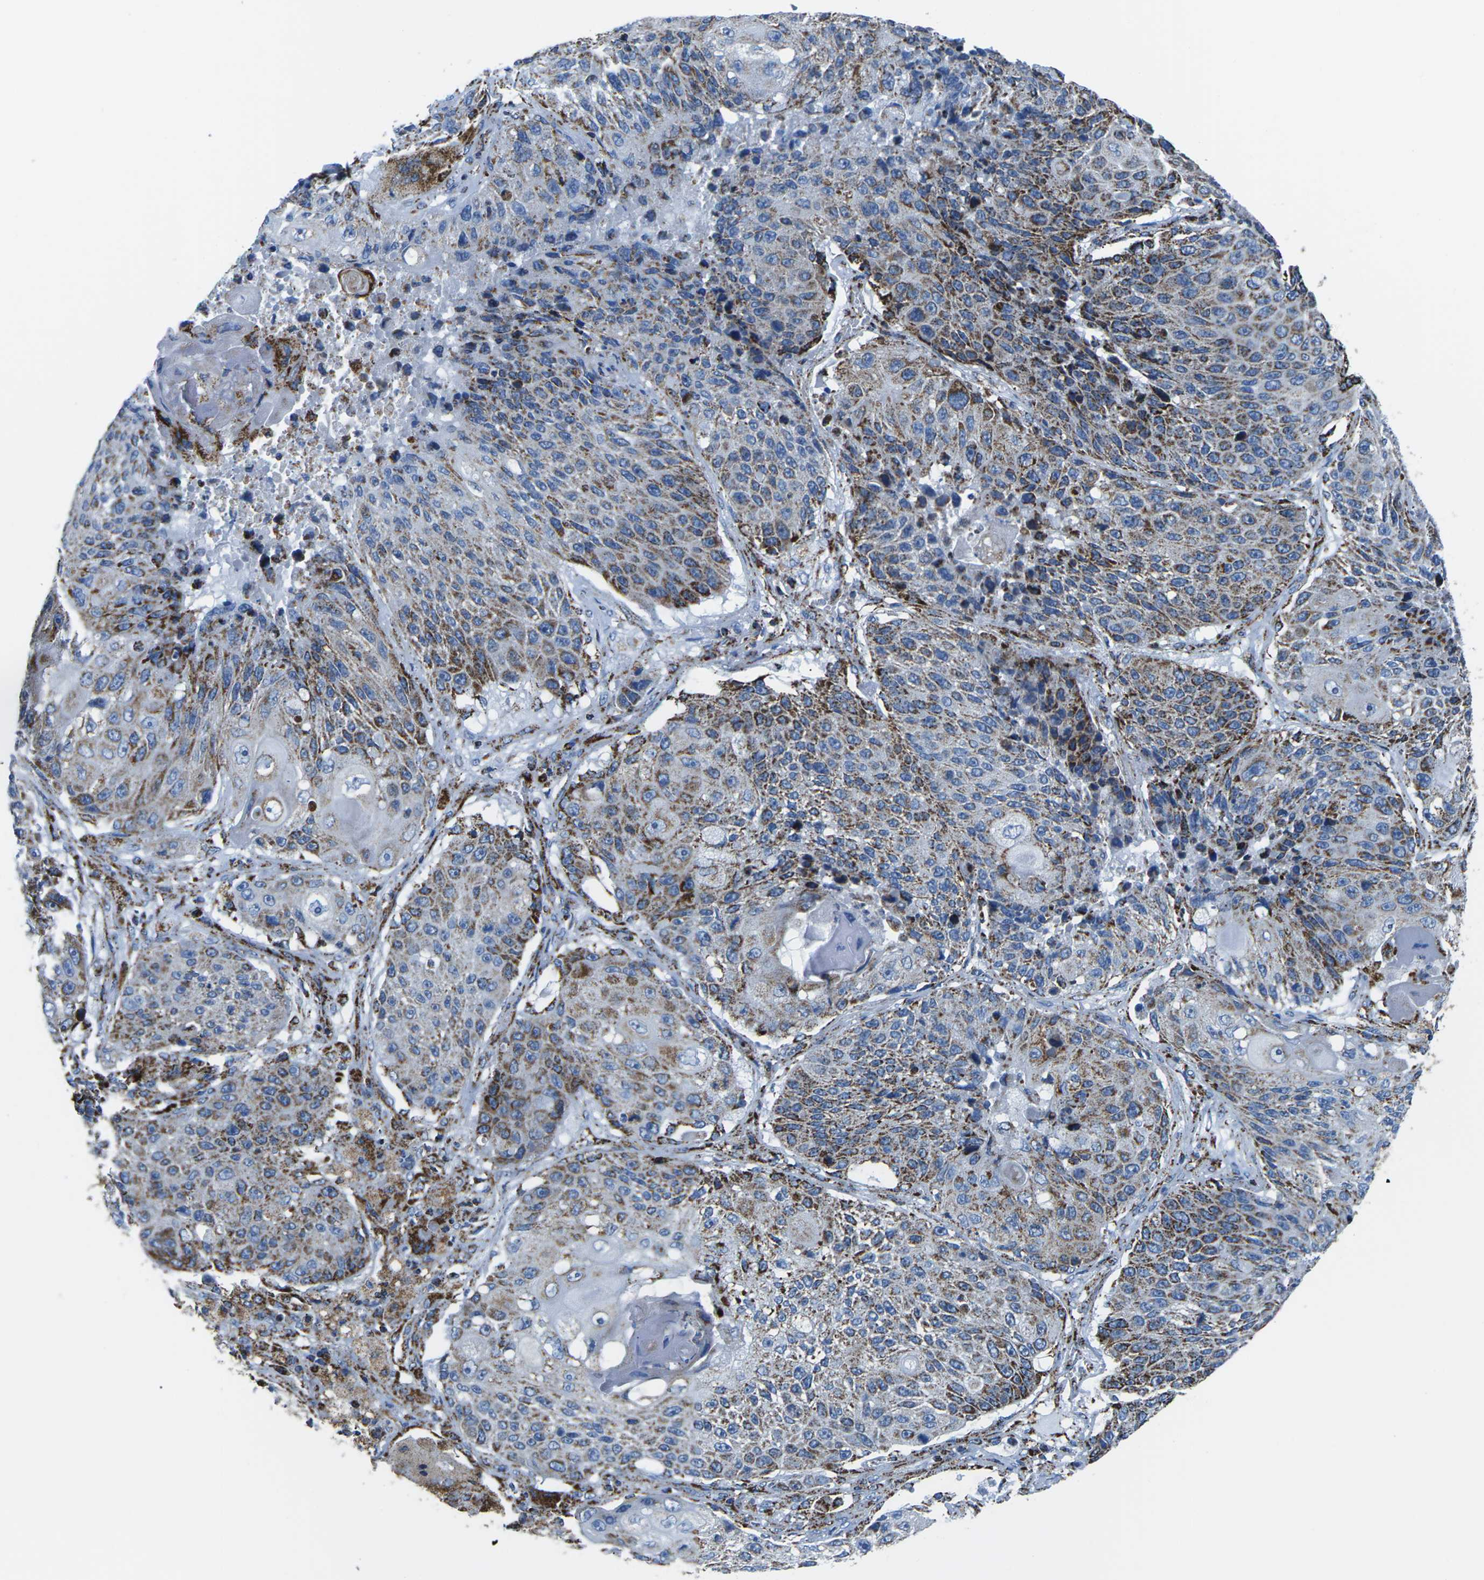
{"staining": {"intensity": "strong", "quantity": "25%-75%", "location": "cytoplasmic/membranous"}, "tissue": "lung cancer", "cell_type": "Tumor cells", "image_type": "cancer", "snomed": [{"axis": "morphology", "description": "Squamous cell carcinoma, NOS"}, {"axis": "topography", "description": "Lung"}], "caption": "Immunohistochemical staining of human squamous cell carcinoma (lung) demonstrates strong cytoplasmic/membranous protein expression in about 25%-75% of tumor cells.", "gene": "MT-CO2", "patient": {"sex": "male", "age": 61}}